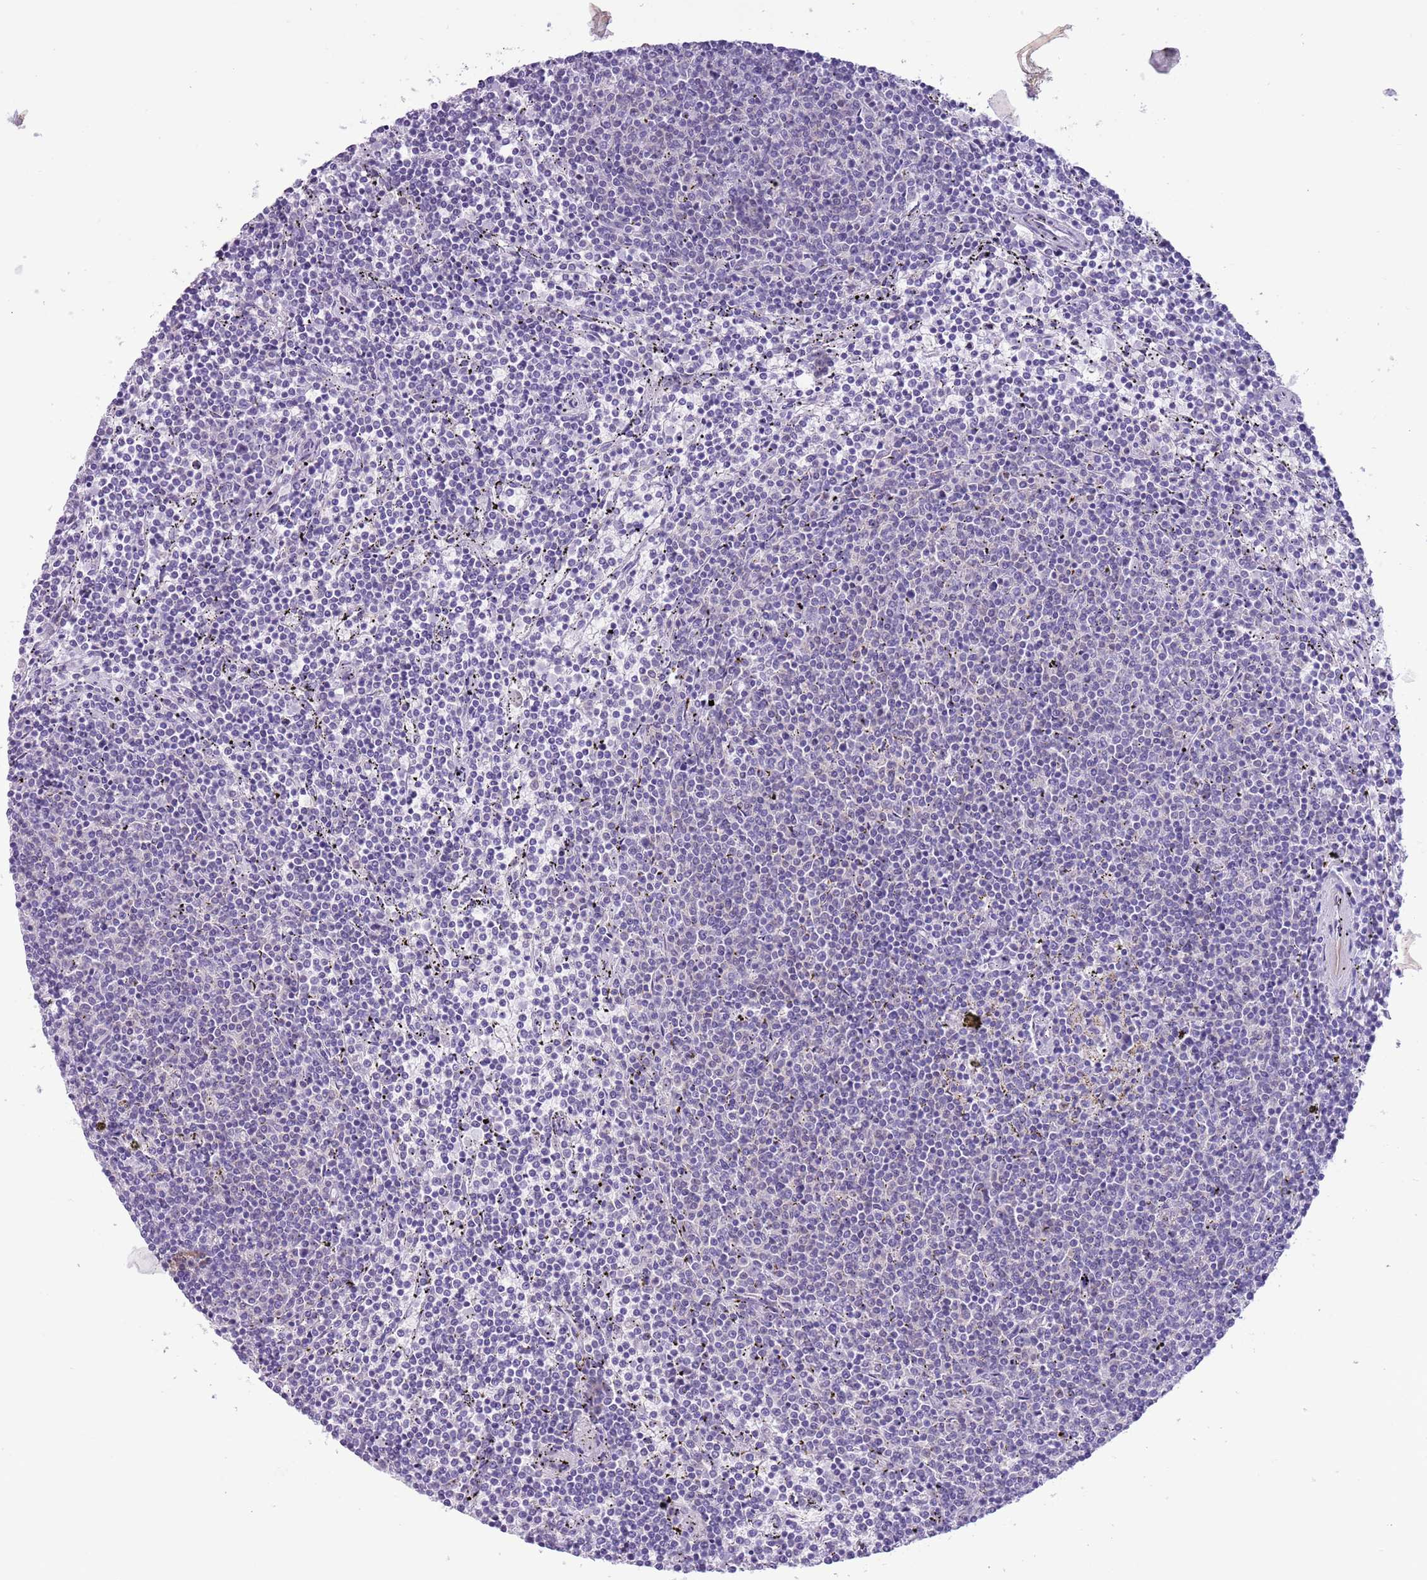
{"staining": {"intensity": "negative", "quantity": "none", "location": "none"}, "tissue": "lymphoma", "cell_type": "Tumor cells", "image_type": "cancer", "snomed": [{"axis": "morphology", "description": "Malignant lymphoma, non-Hodgkin's type, Low grade"}, {"axis": "topography", "description": "Spleen"}], "caption": "Tumor cells show no significant staining in lymphoma. (DAB (3,3'-diaminobenzidine) immunohistochemistry, high magnification).", "gene": "PFKFB2", "patient": {"sex": "female", "age": 50}}